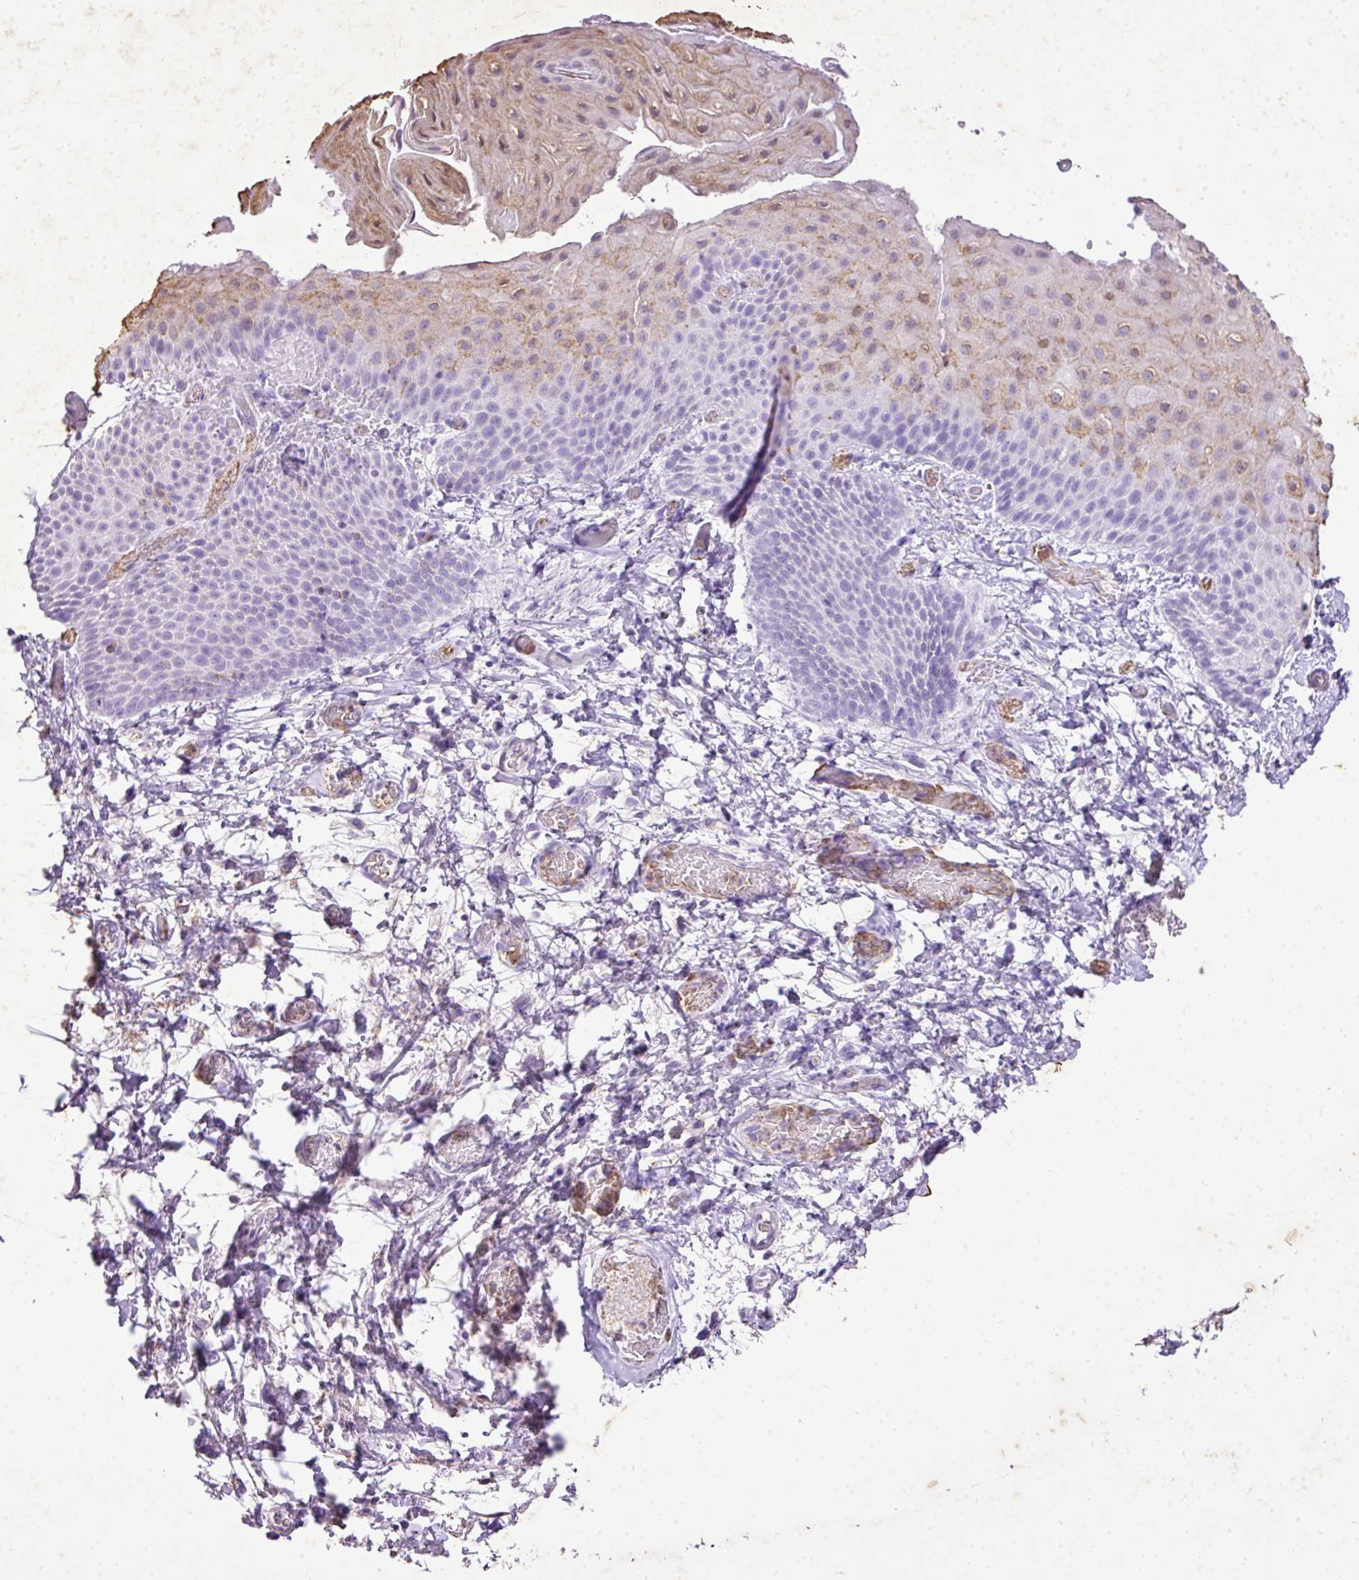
{"staining": {"intensity": "weak", "quantity": "25%-75%", "location": "cytoplasmic/membranous"}, "tissue": "skin", "cell_type": "Epidermal cells", "image_type": "normal", "snomed": [{"axis": "morphology", "description": "Normal tissue, NOS"}, {"axis": "morphology", "description": "Hemorrhoids"}, {"axis": "morphology", "description": "Inflammation, NOS"}, {"axis": "topography", "description": "Anal"}], "caption": "Skin stained for a protein demonstrates weak cytoplasmic/membranous positivity in epidermal cells. (Stains: DAB (3,3'-diaminobenzidine) in brown, nuclei in blue, Microscopy: brightfield microscopy at high magnification).", "gene": "KCNJ11", "patient": {"sex": "male", "age": 60}}